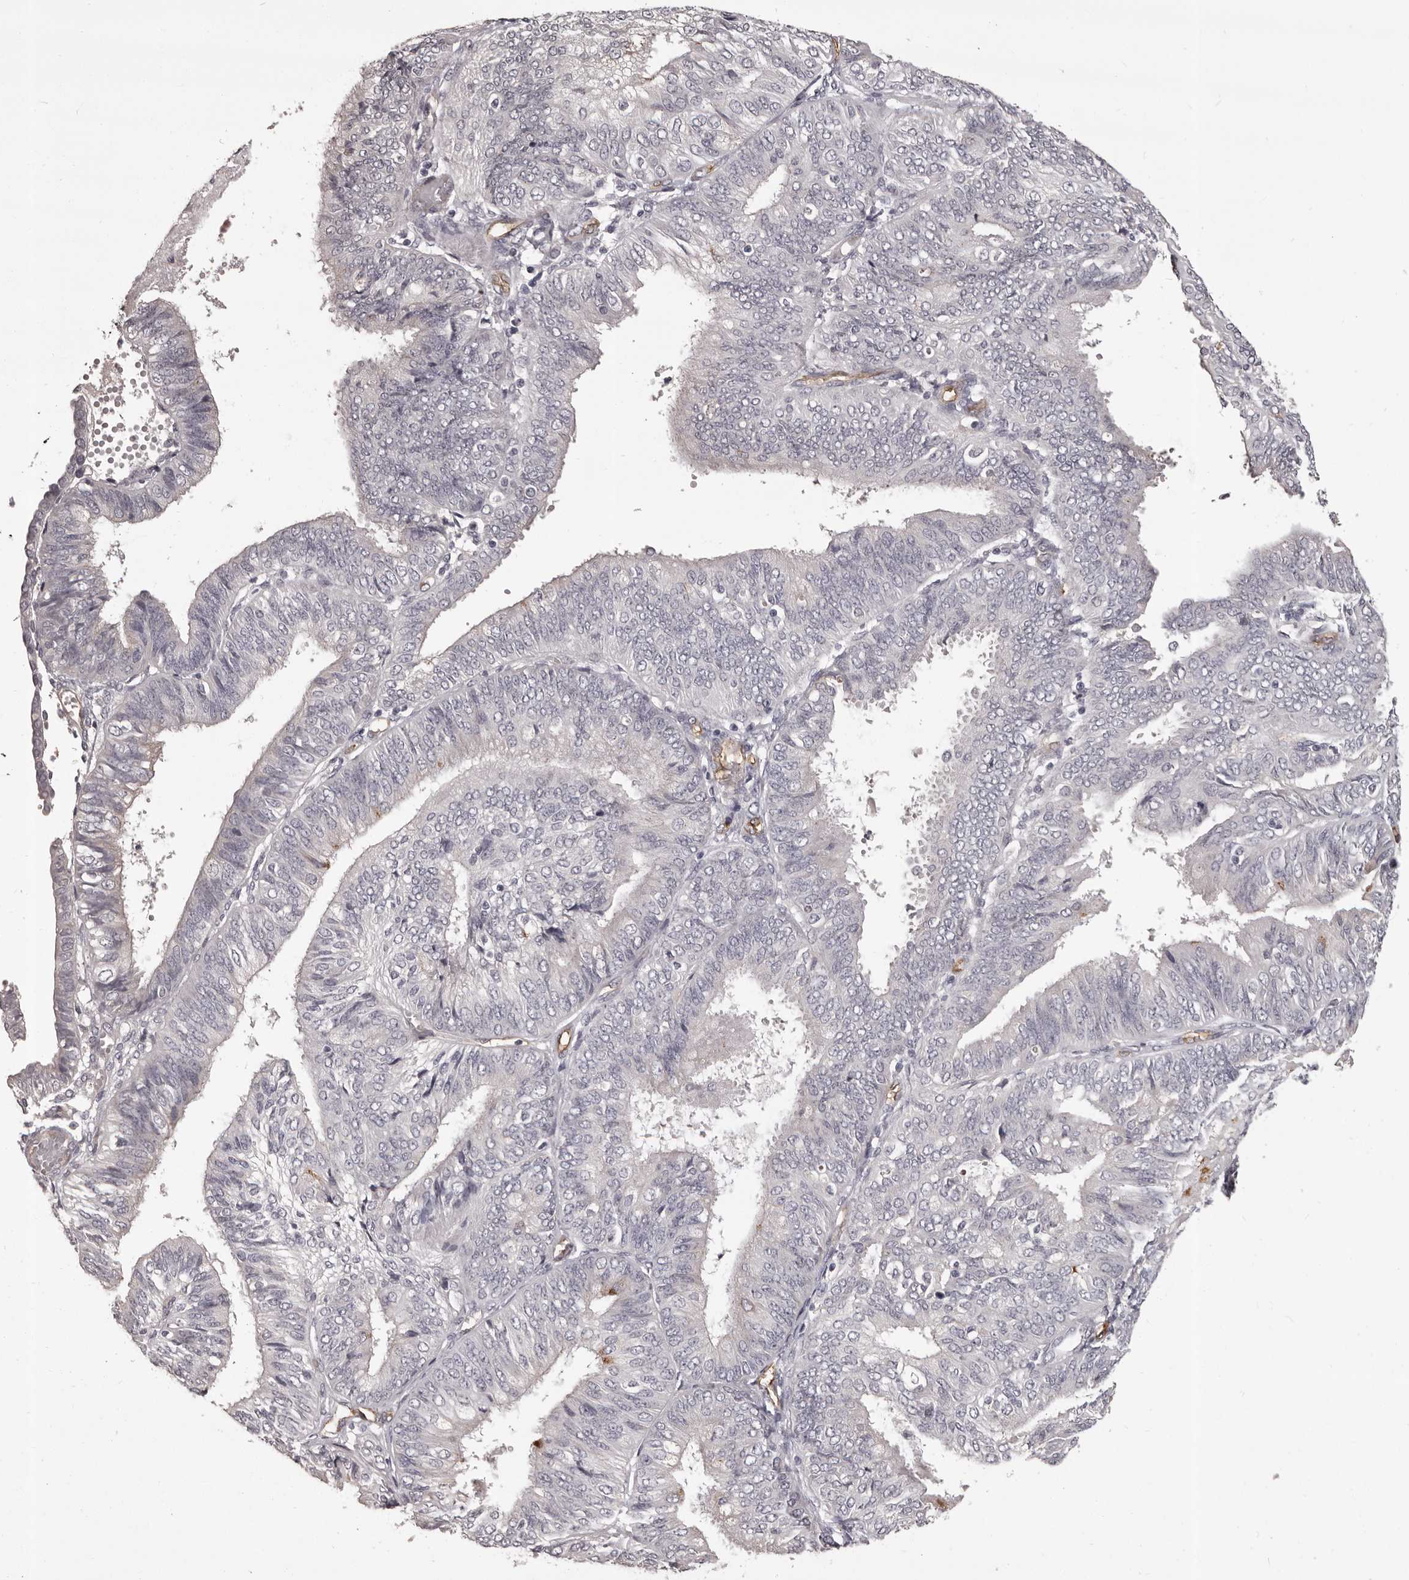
{"staining": {"intensity": "negative", "quantity": "none", "location": "none"}, "tissue": "endometrial cancer", "cell_type": "Tumor cells", "image_type": "cancer", "snomed": [{"axis": "morphology", "description": "Adenocarcinoma, NOS"}, {"axis": "topography", "description": "Endometrium"}], "caption": "Immunohistochemical staining of human endometrial adenocarcinoma demonstrates no significant positivity in tumor cells.", "gene": "GPR78", "patient": {"sex": "female", "age": 58}}